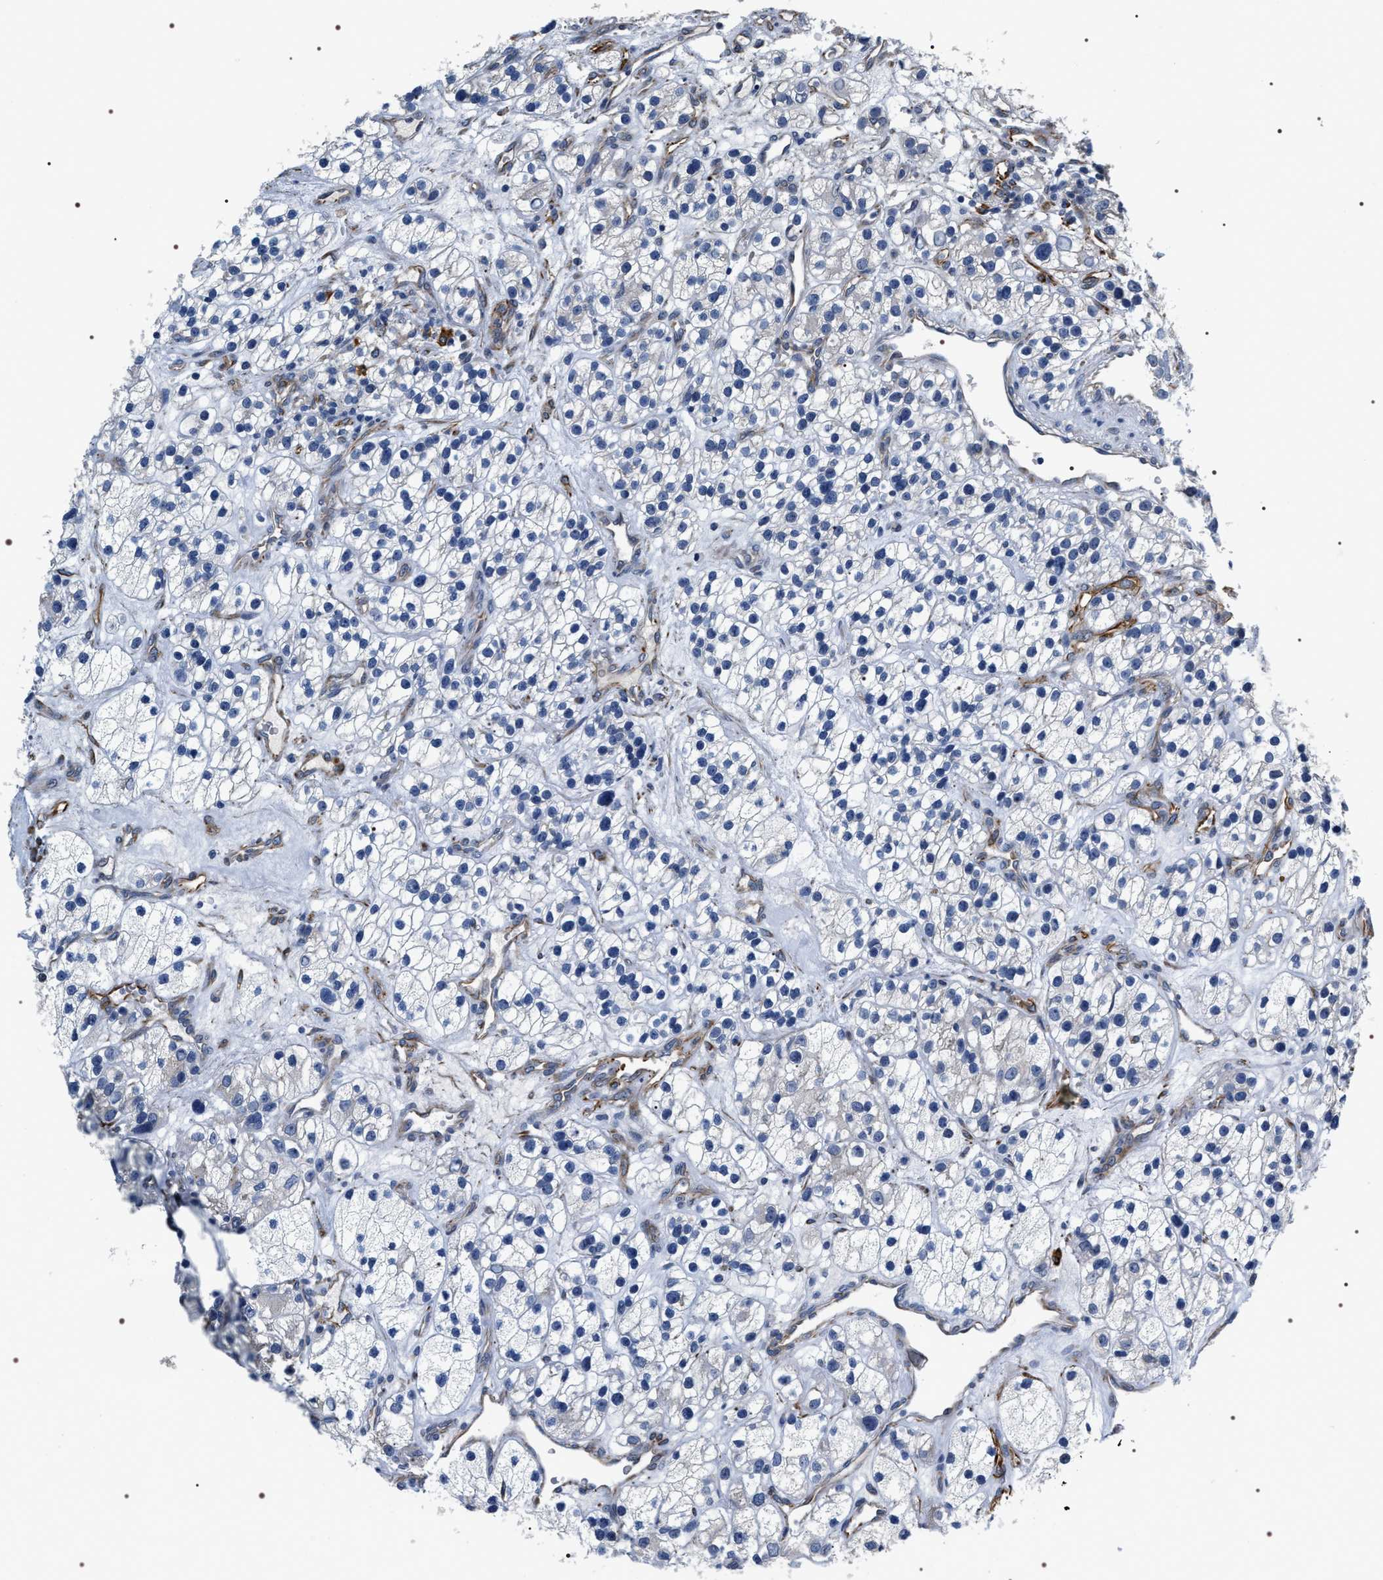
{"staining": {"intensity": "negative", "quantity": "none", "location": "none"}, "tissue": "renal cancer", "cell_type": "Tumor cells", "image_type": "cancer", "snomed": [{"axis": "morphology", "description": "Adenocarcinoma, NOS"}, {"axis": "topography", "description": "Kidney"}], "caption": "Immunohistochemistry (IHC) of human renal adenocarcinoma exhibits no positivity in tumor cells.", "gene": "PKD1L1", "patient": {"sex": "female", "age": 57}}